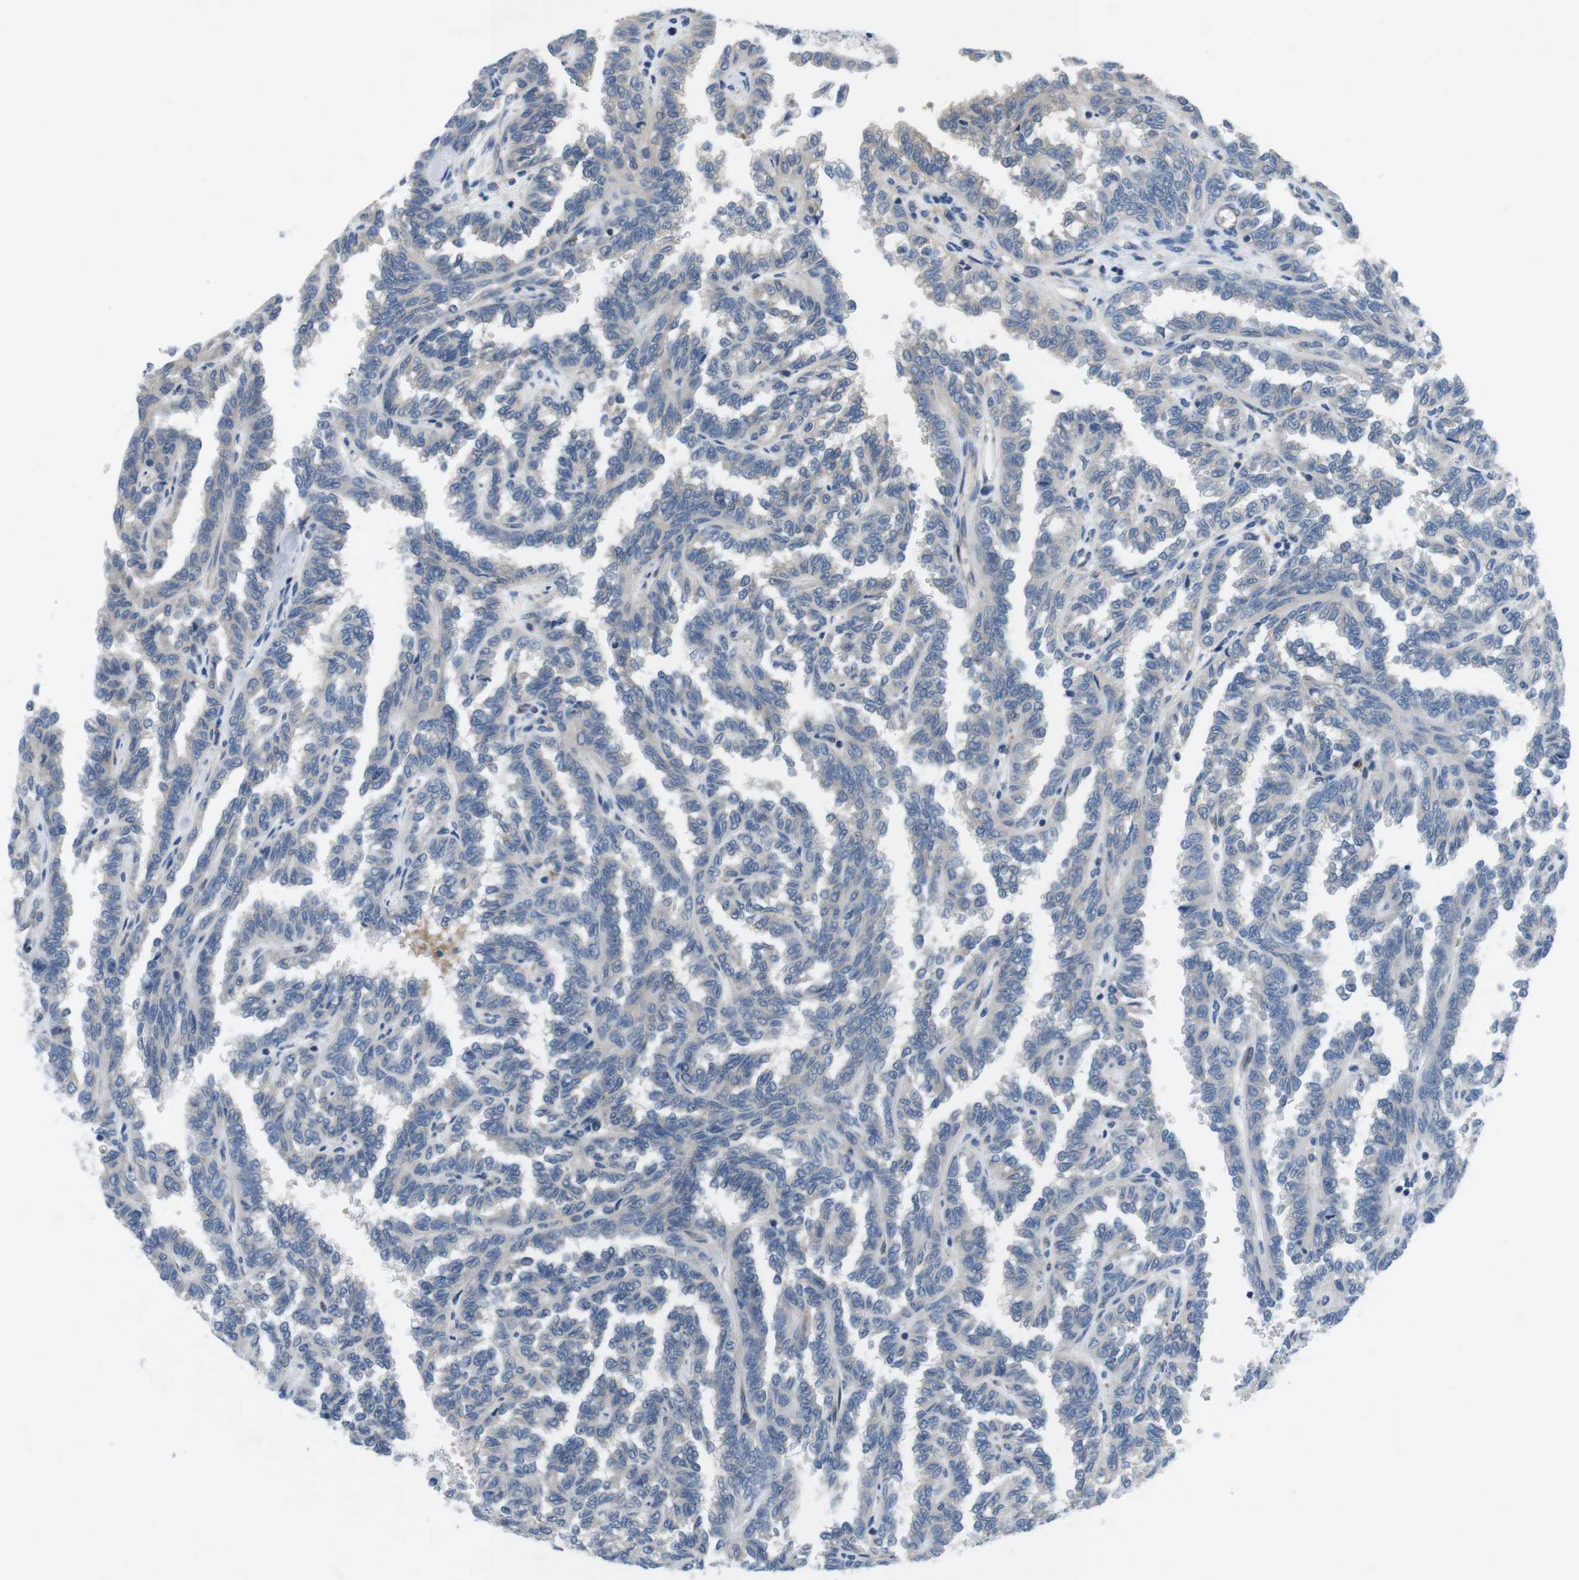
{"staining": {"intensity": "negative", "quantity": "none", "location": "none"}, "tissue": "renal cancer", "cell_type": "Tumor cells", "image_type": "cancer", "snomed": [{"axis": "morphology", "description": "Inflammation, NOS"}, {"axis": "morphology", "description": "Adenocarcinoma, NOS"}, {"axis": "topography", "description": "Kidney"}], "caption": "Immunohistochemical staining of human adenocarcinoma (renal) displays no significant positivity in tumor cells.", "gene": "DCLK1", "patient": {"sex": "male", "age": 68}}